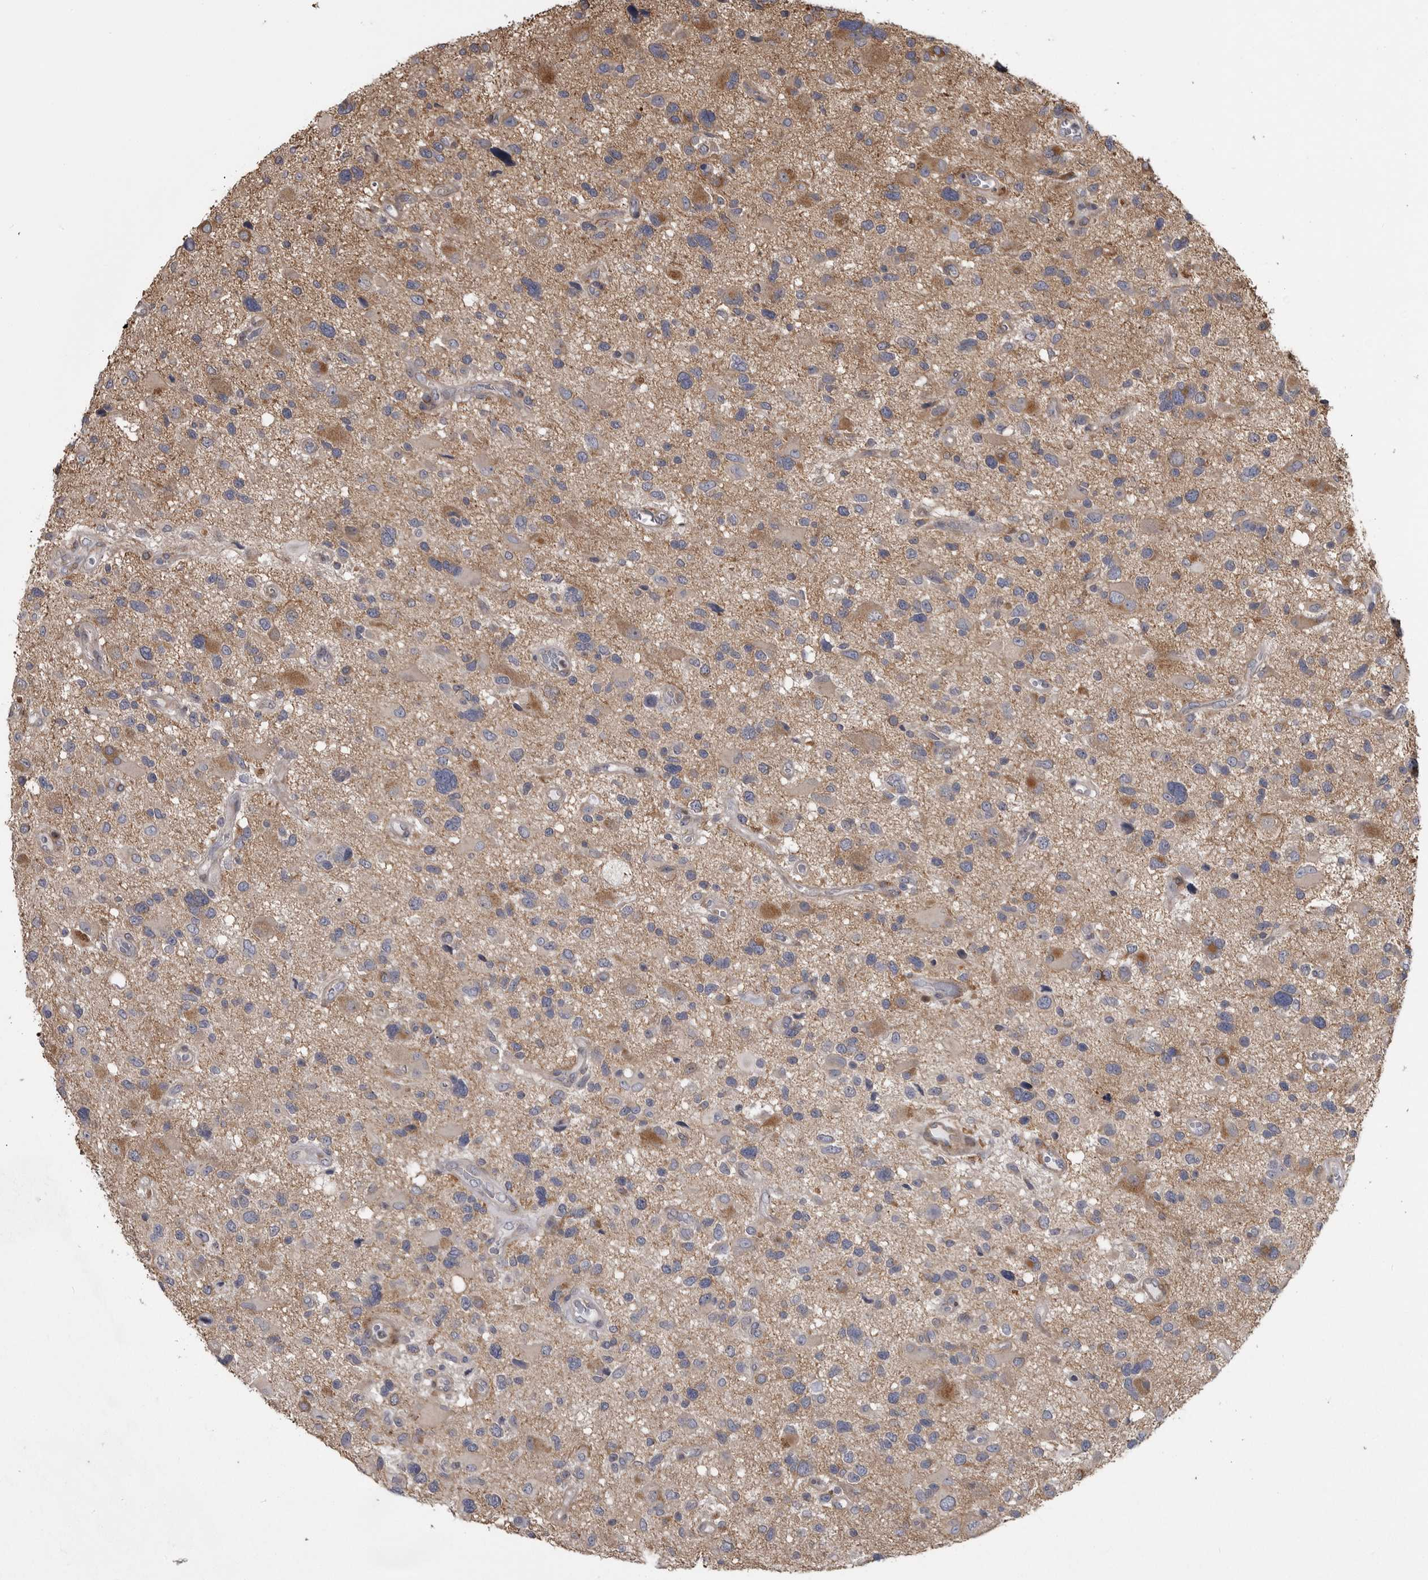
{"staining": {"intensity": "negative", "quantity": "none", "location": "none"}, "tissue": "glioma", "cell_type": "Tumor cells", "image_type": "cancer", "snomed": [{"axis": "morphology", "description": "Glioma, malignant, High grade"}, {"axis": "topography", "description": "Brain"}], "caption": "An IHC micrograph of glioma is shown. There is no staining in tumor cells of glioma.", "gene": "ZNRF1", "patient": {"sex": "male", "age": 33}}